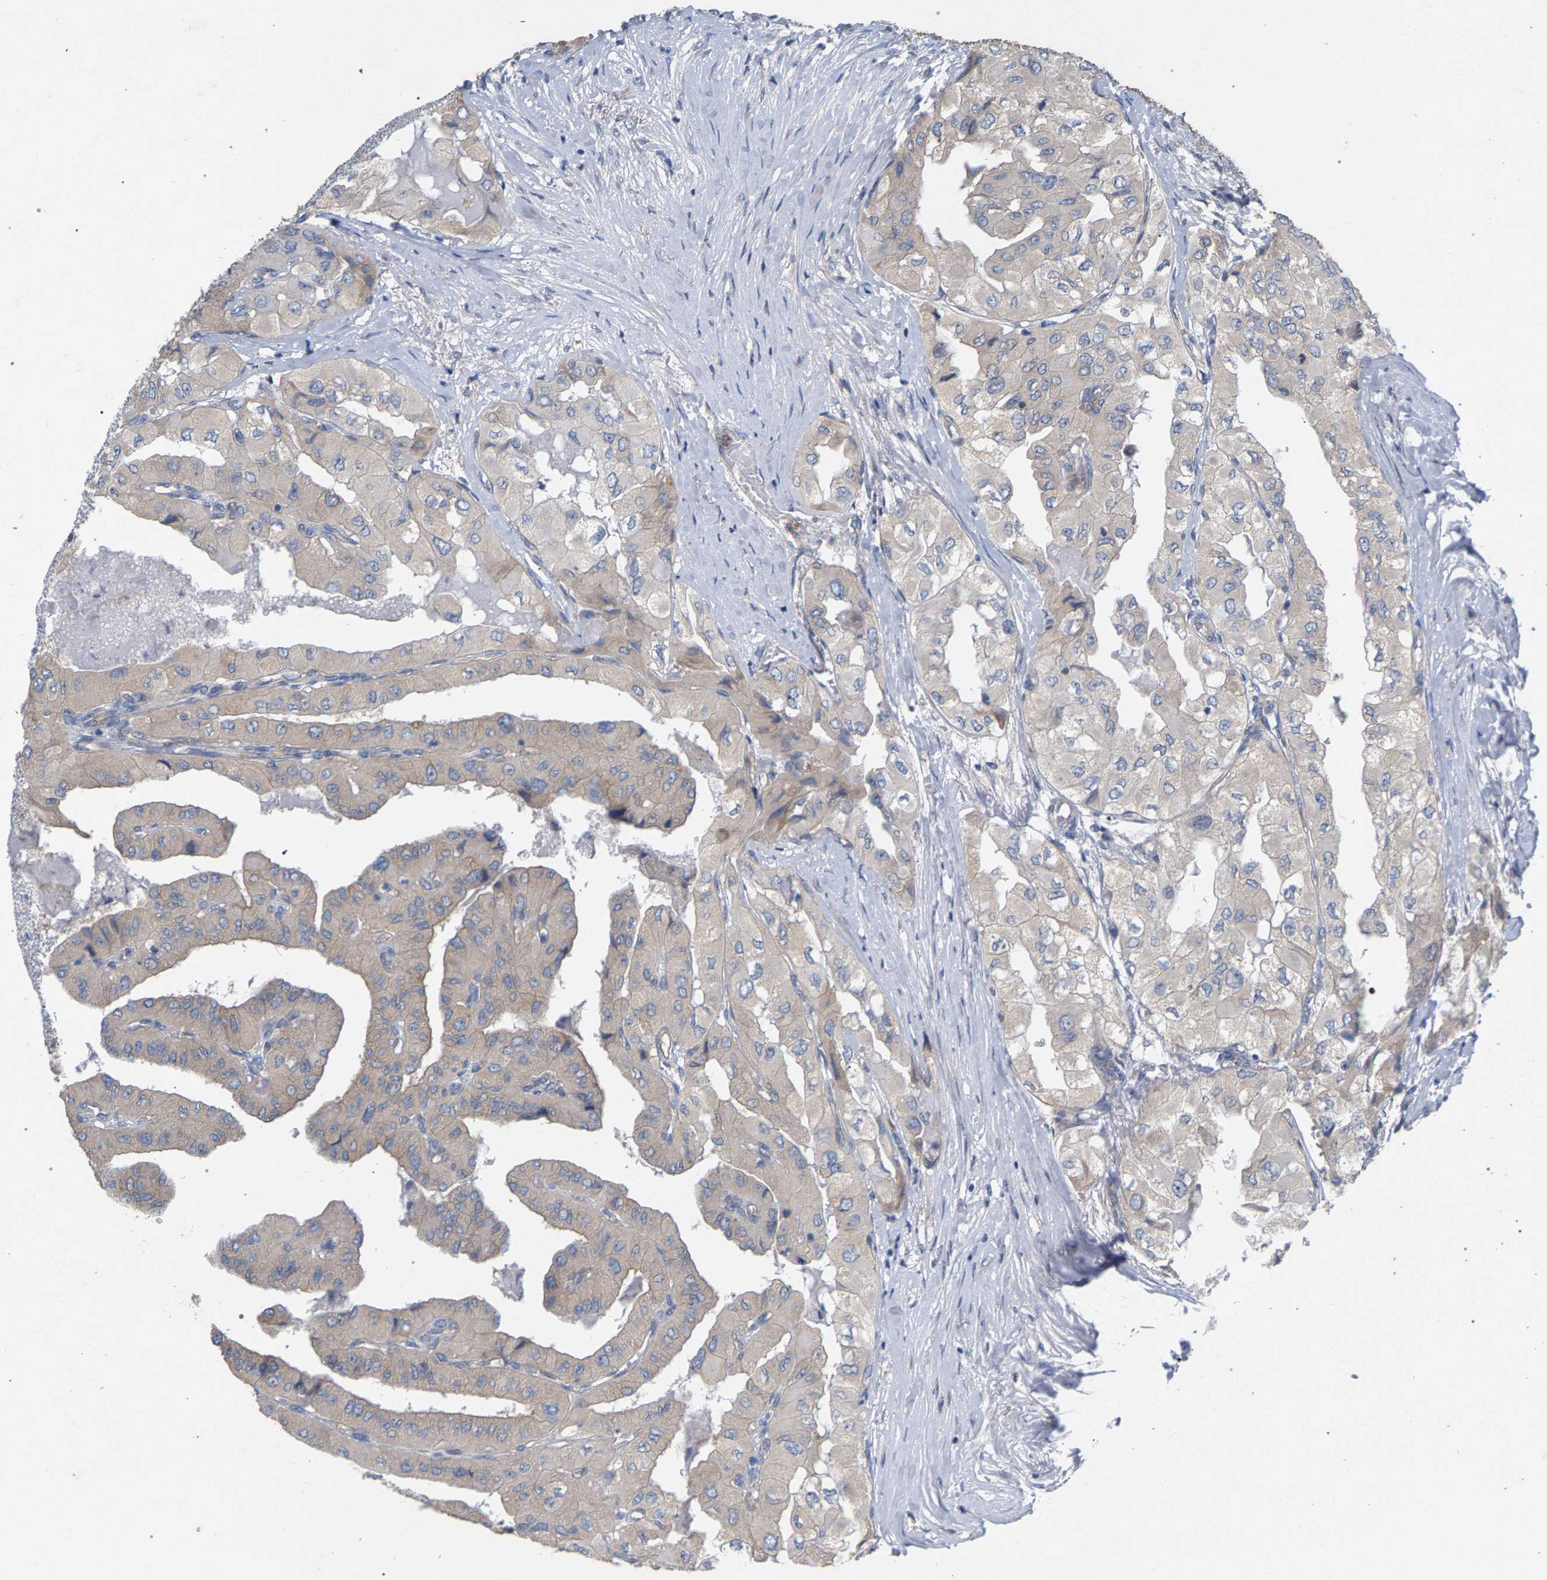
{"staining": {"intensity": "weak", "quantity": "<25%", "location": "cytoplasmic/membranous"}, "tissue": "thyroid cancer", "cell_type": "Tumor cells", "image_type": "cancer", "snomed": [{"axis": "morphology", "description": "Papillary adenocarcinoma, NOS"}, {"axis": "topography", "description": "Thyroid gland"}], "caption": "A high-resolution micrograph shows IHC staining of thyroid cancer (papillary adenocarcinoma), which displays no significant staining in tumor cells.", "gene": "MAMDC2", "patient": {"sex": "female", "age": 59}}